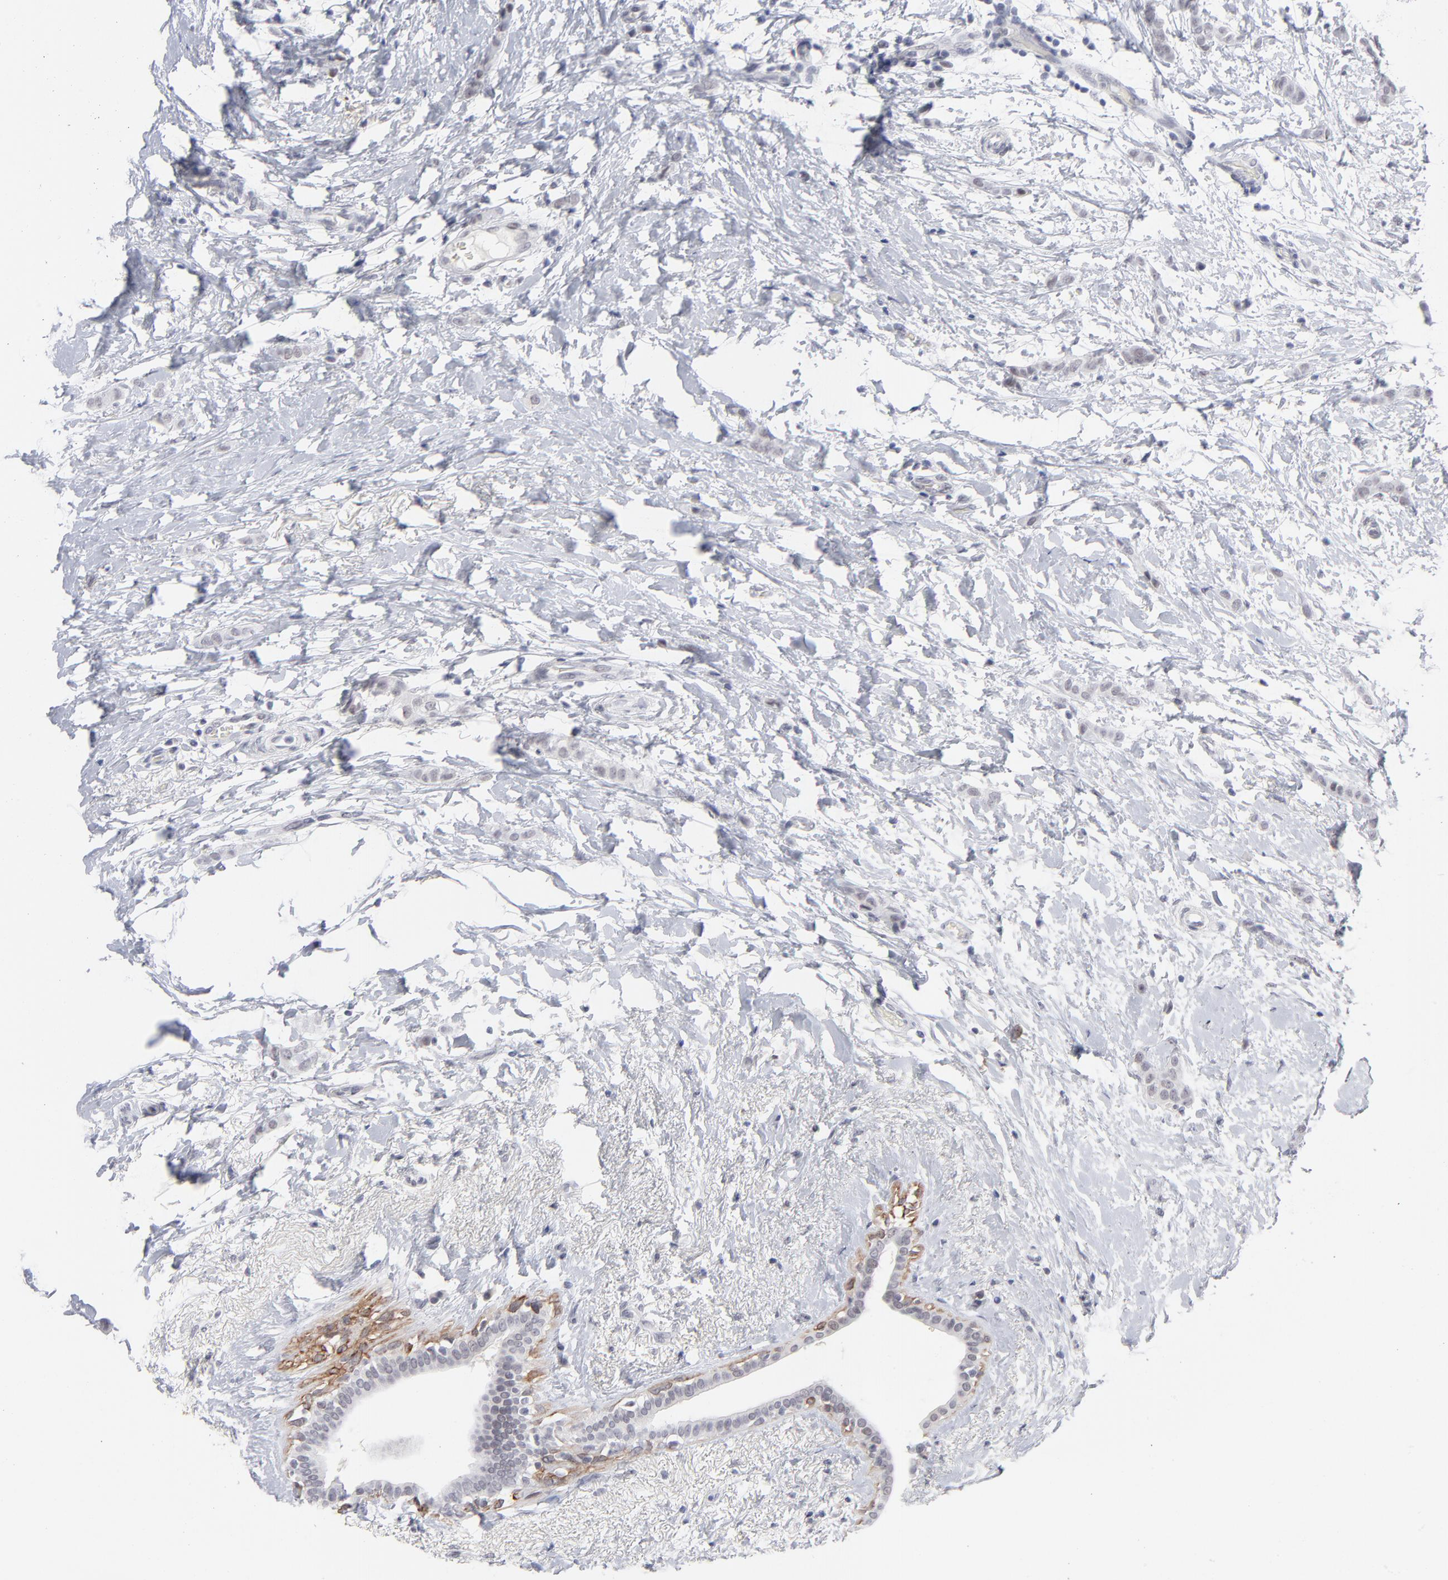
{"staining": {"intensity": "negative", "quantity": "none", "location": "none"}, "tissue": "breast cancer", "cell_type": "Tumor cells", "image_type": "cancer", "snomed": [{"axis": "morphology", "description": "Lobular carcinoma"}, {"axis": "topography", "description": "Breast"}], "caption": "Immunohistochemistry micrograph of lobular carcinoma (breast) stained for a protein (brown), which displays no expression in tumor cells.", "gene": "CCR2", "patient": {"sex": "female", "age": 55}}